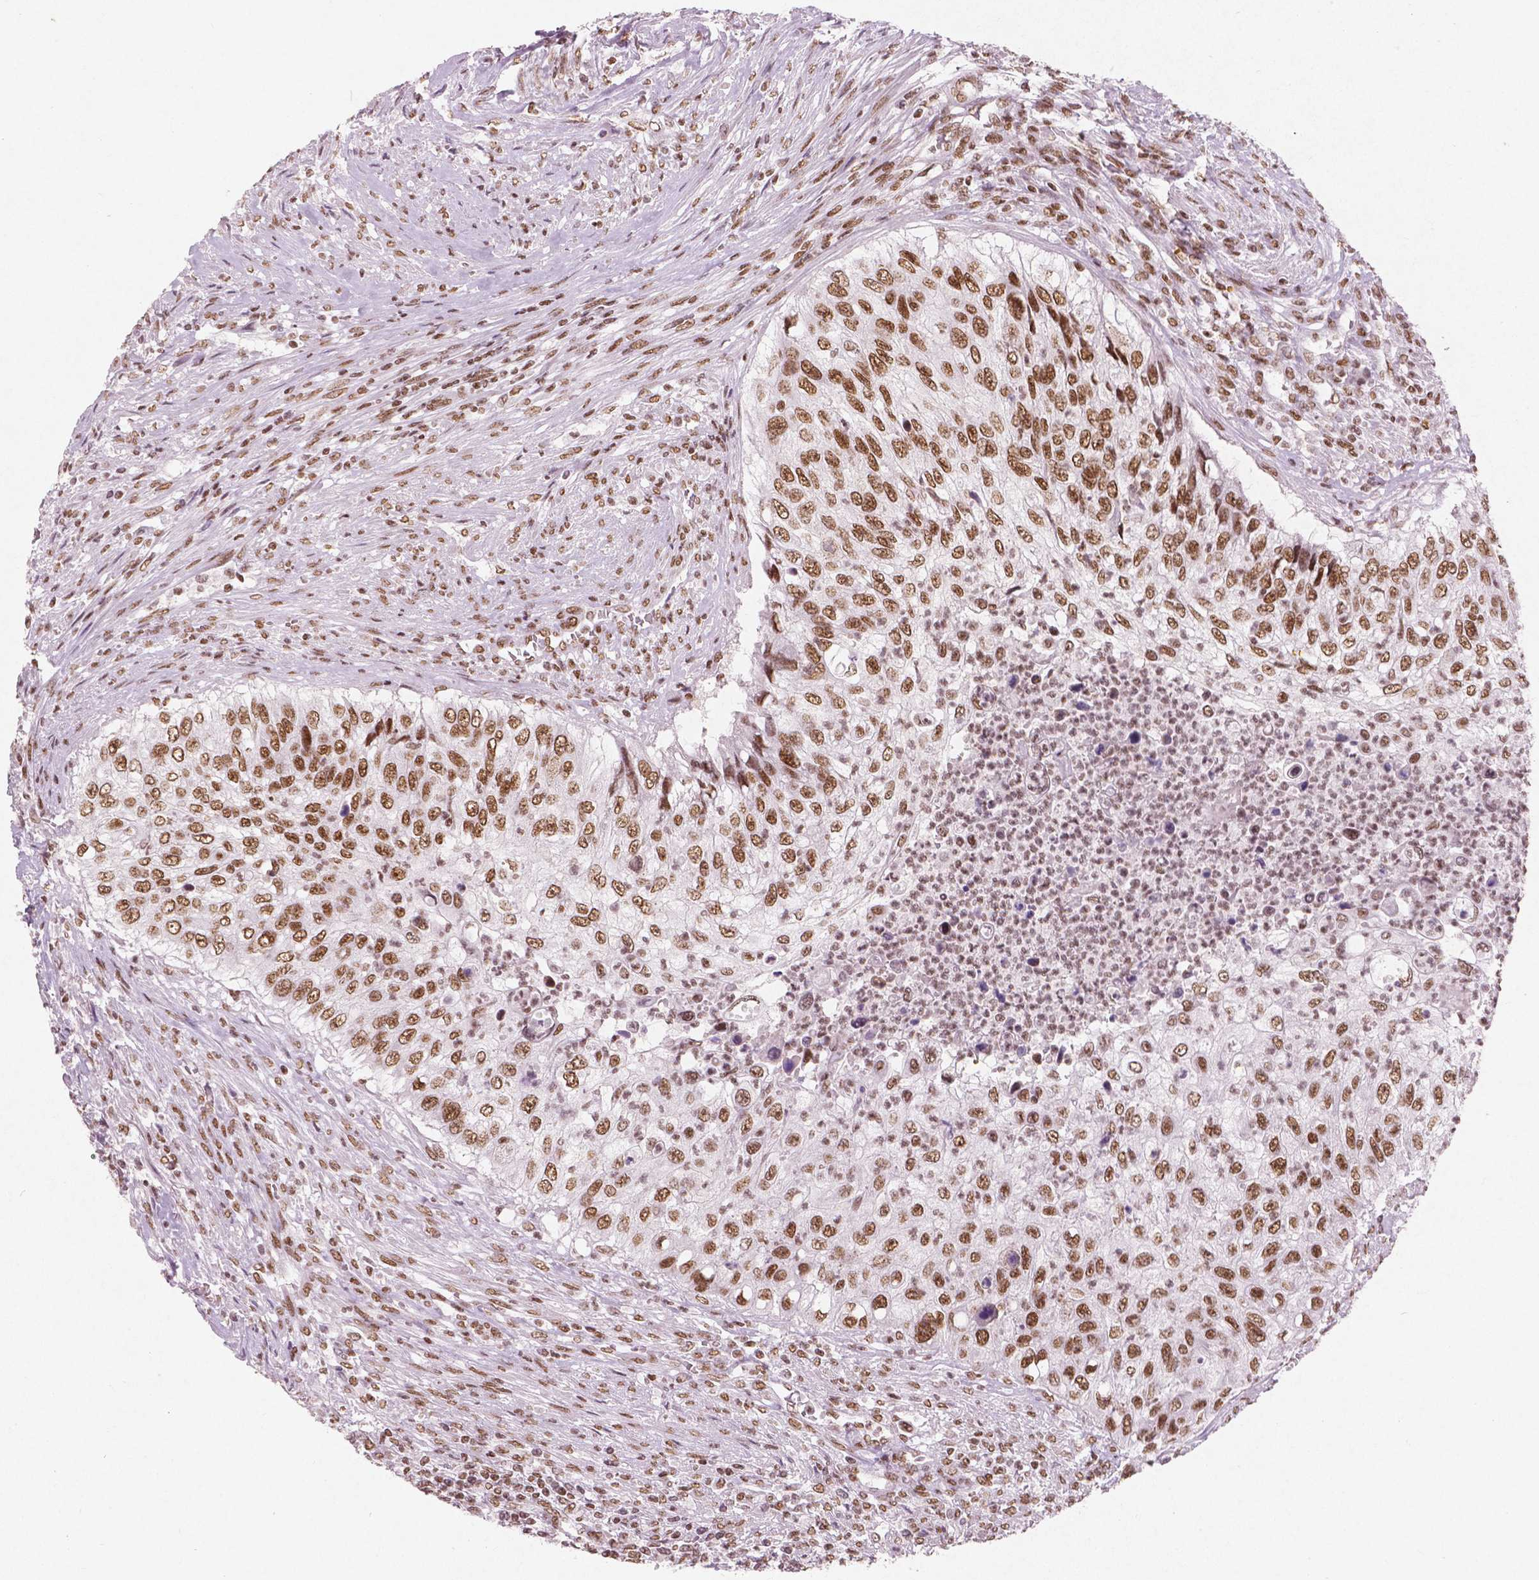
{"staining": {"intensity": "moderate", "quantity": ">75%", "location": "nuclear"}, "tissue": "urothelial cancer", "cell_type": "Tumor cells", "image_type": "cancer", "snomed": [{"axis": "morphology", "description": "Urothelial carcinoma, High grade"}, {"axis": "topography", "description": "Urinary bladder"}], "caption": "Moderate nuclear protein expression is present in about >75% of tumor cells in urothelial carcinoma (high-grade).", "gene": "BRD4", "patient": {"sex": "female", "age": 60}}